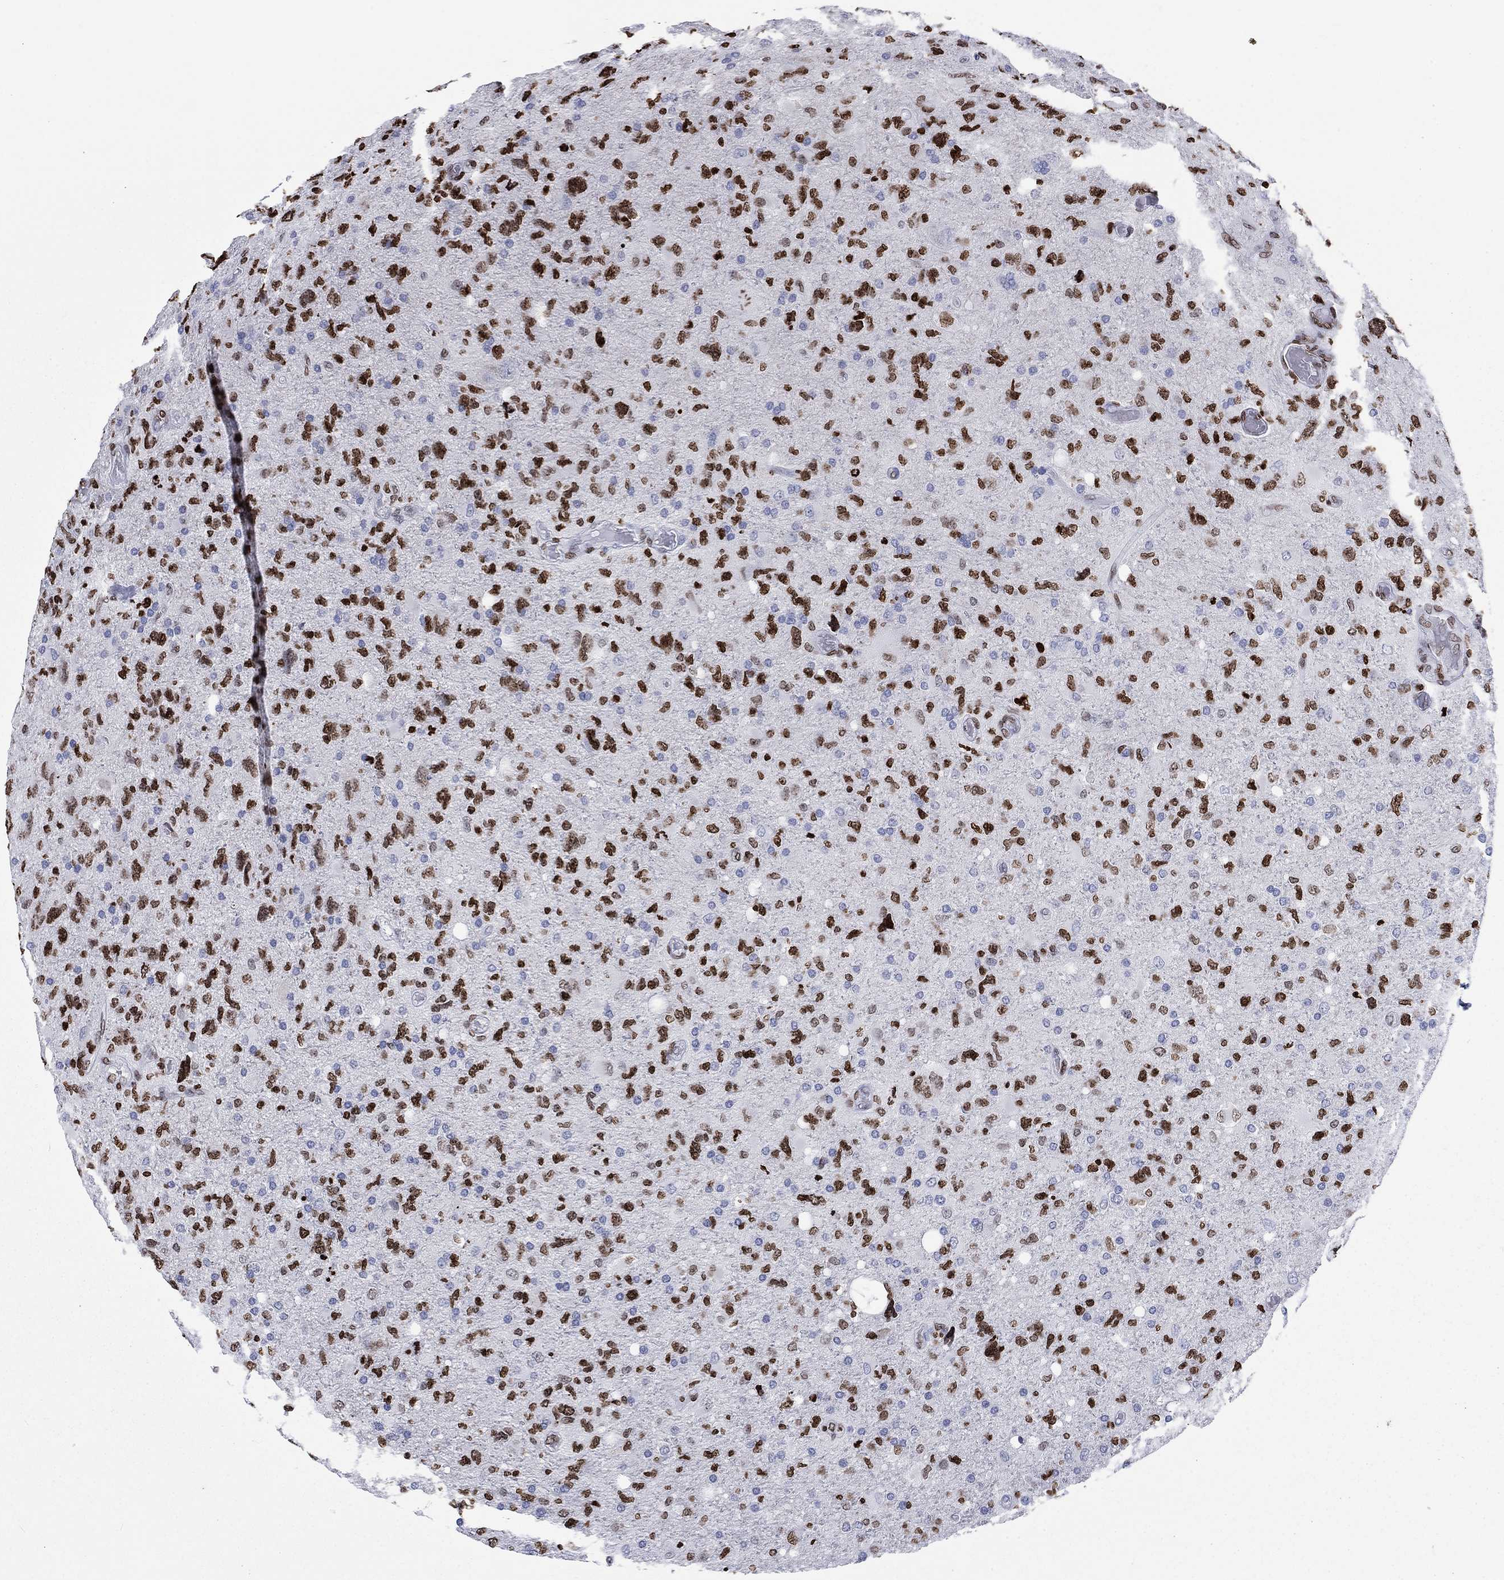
{"staining": {"intensity": "strong", "quantity": ">75%", "location": "nuclear"}, "tissue": "glioma", "cell_type": "Tumor cells", "image_type": "cancer", "snomed": [{"axis": "morphology", "description": "Glioma, malignant, High grade"}, {"axis": "topography", "description": "Cerebral cortex"}], "caption": "IHC photomicrograph of human malignant glioma (high-grade) stained for a protein (brown), which exhibits high levels of strong nuclear staining in approximately >75% of tumor cells.", "gene": "H1-5", "patient": {"sex": "male", "age": 70}}